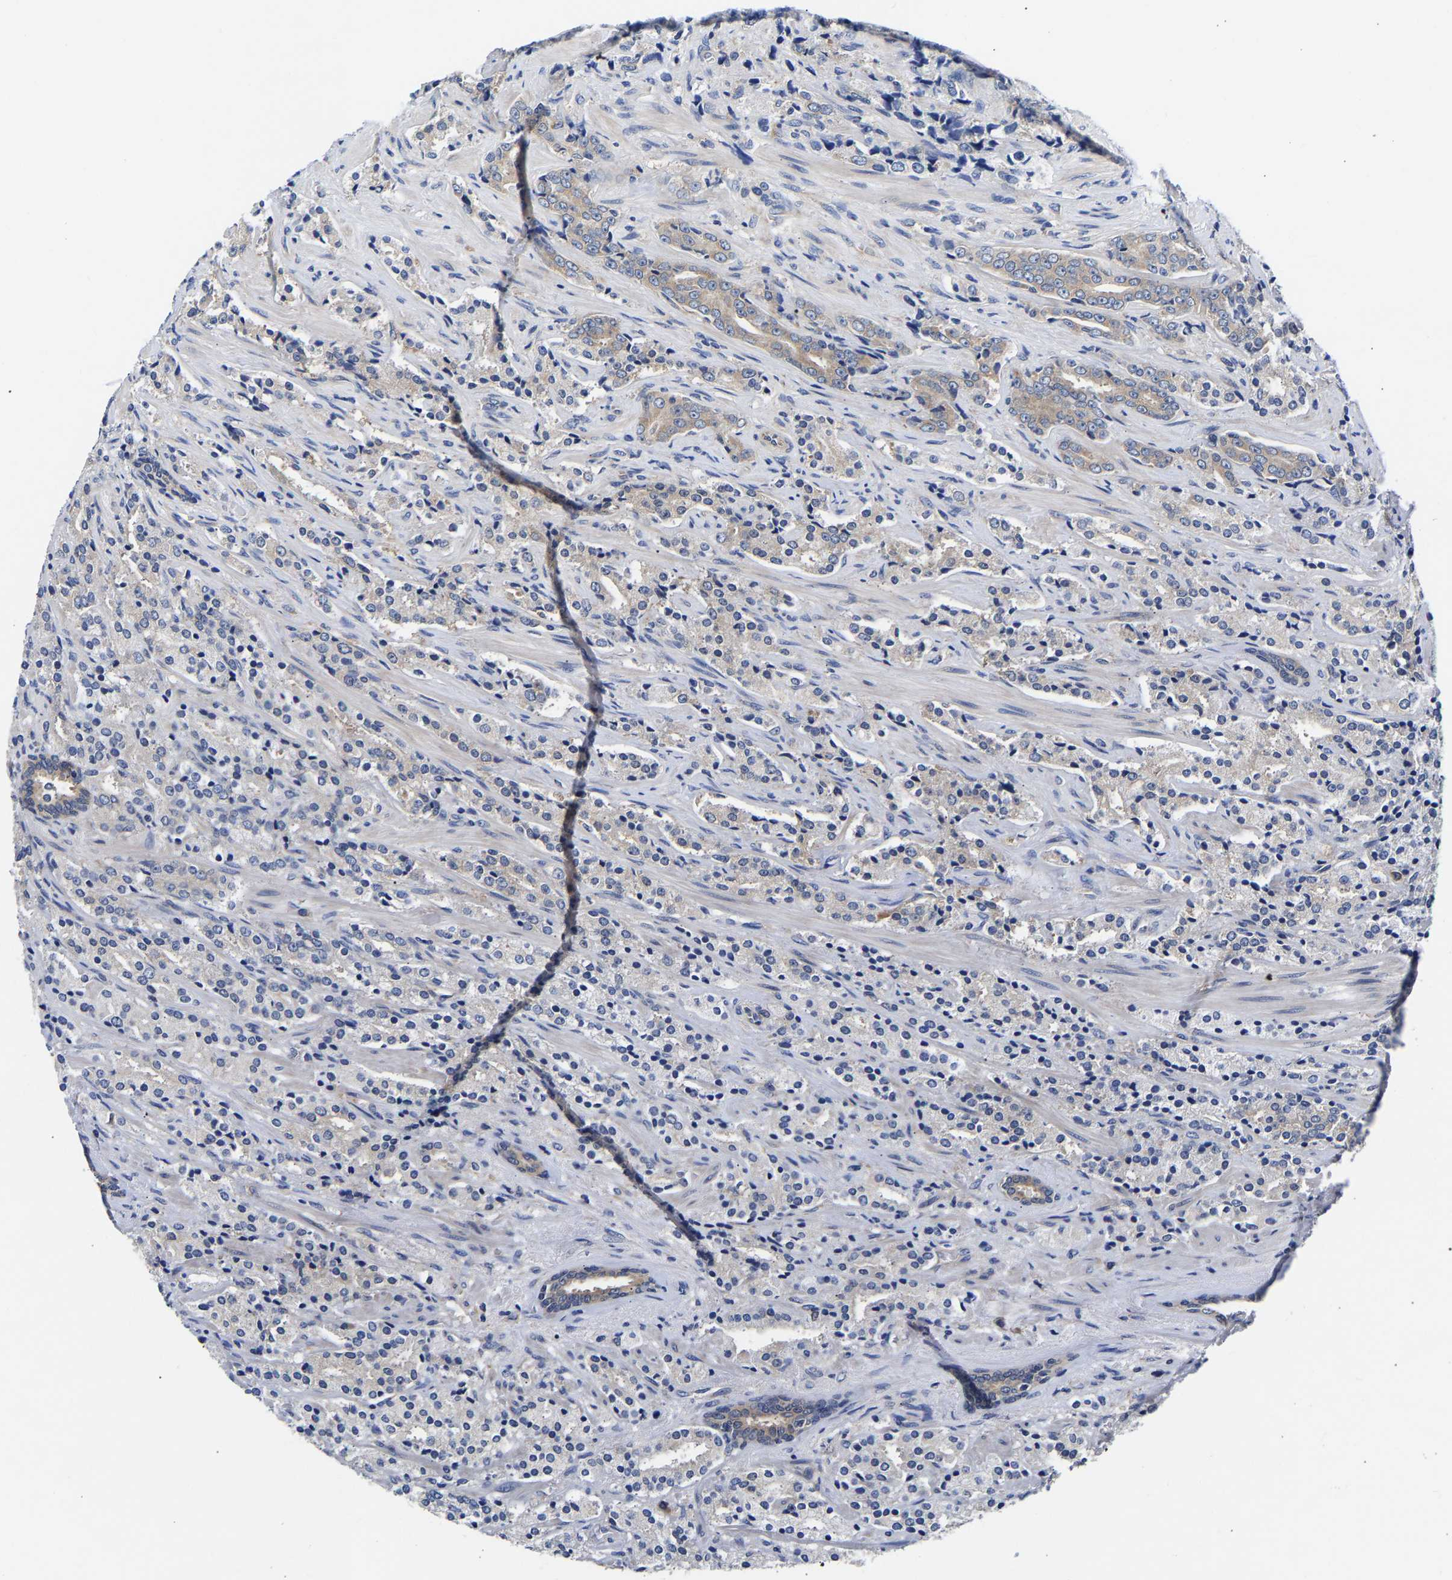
{"staining": {"intensity": "weak", "quantity": "<25%", "location": "cytoplasmic/membranous"}, "tissue": "prostate cancer", "cell_type": "Tumor cells", "image_type": "cancer", "snomed": [{"axis": "morphology", "description": "Adenocarcinoma, High grade"}, {"axis": "topography", "description": "Prostate"}], "caption": "Image shows no protein expression in tumor cells of prostate cancer (high-grade adenocarcinoma) tissue. Brightfield microscopy of immunohistochemistry (IHC) stained with DAB (3,3'-diaminobenzidine) (brown) and hematoxylin (blue), captured at high magnification.", "gene": "CCDC6", "patient": {"sex": "male", "age": 71}}